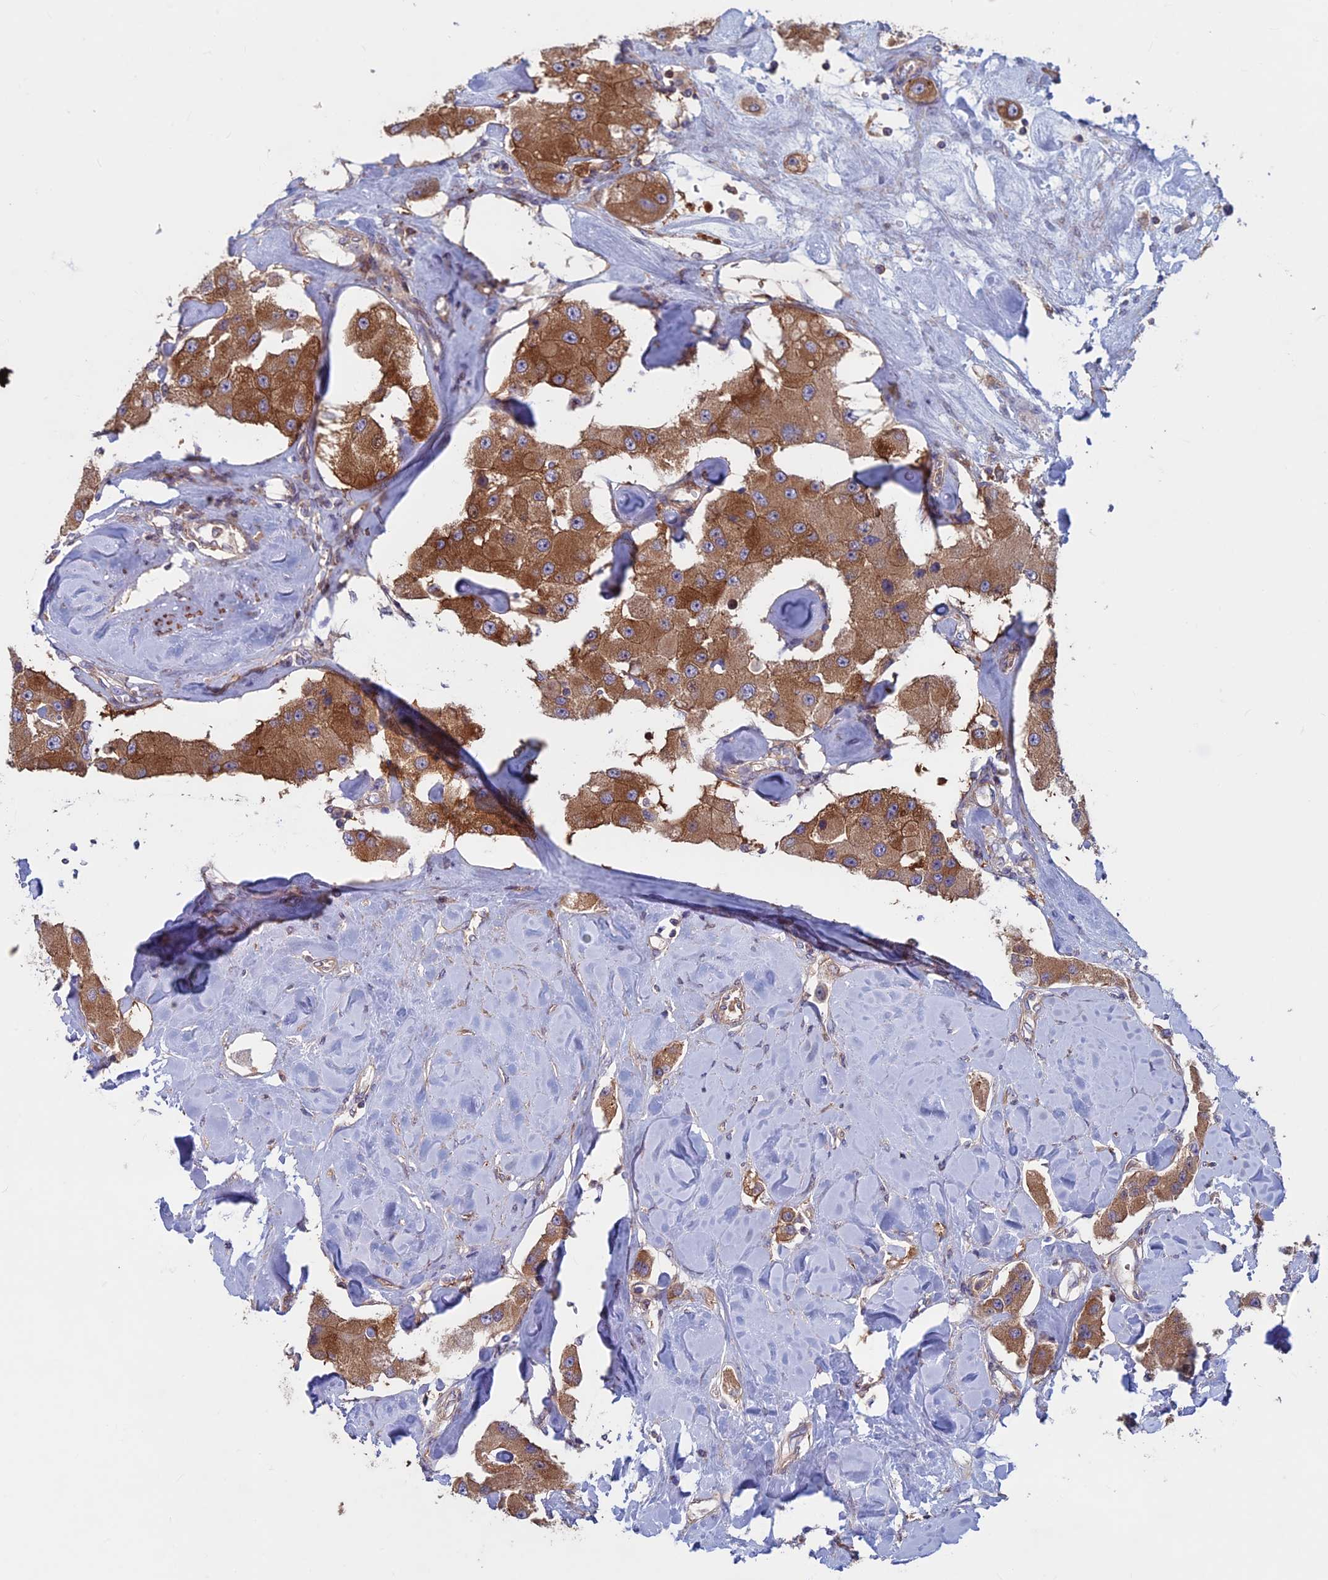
{"staining": {"intensity": "moderate", "quantity": ">75%", "location": "cytoplasmic/membranous"}, "tissue": "carcinoid", "cell_type": "Tumor cells", "image_type": "cancer", "snomed": [{"axis": "morphology", "description": "Carcinoid, malignant, NOS"}, {"axis": "topography", "description": "Pancreas"}], "caption": "Approximately >75% of tumor cells in human malignant carcinoid exhibit moderate cytoplasmic/membranous protein positivity as visualized by brown immunohistochemical staining.", "gene": "DNM1L", "patient": {"sex": "male", "age": 41}}